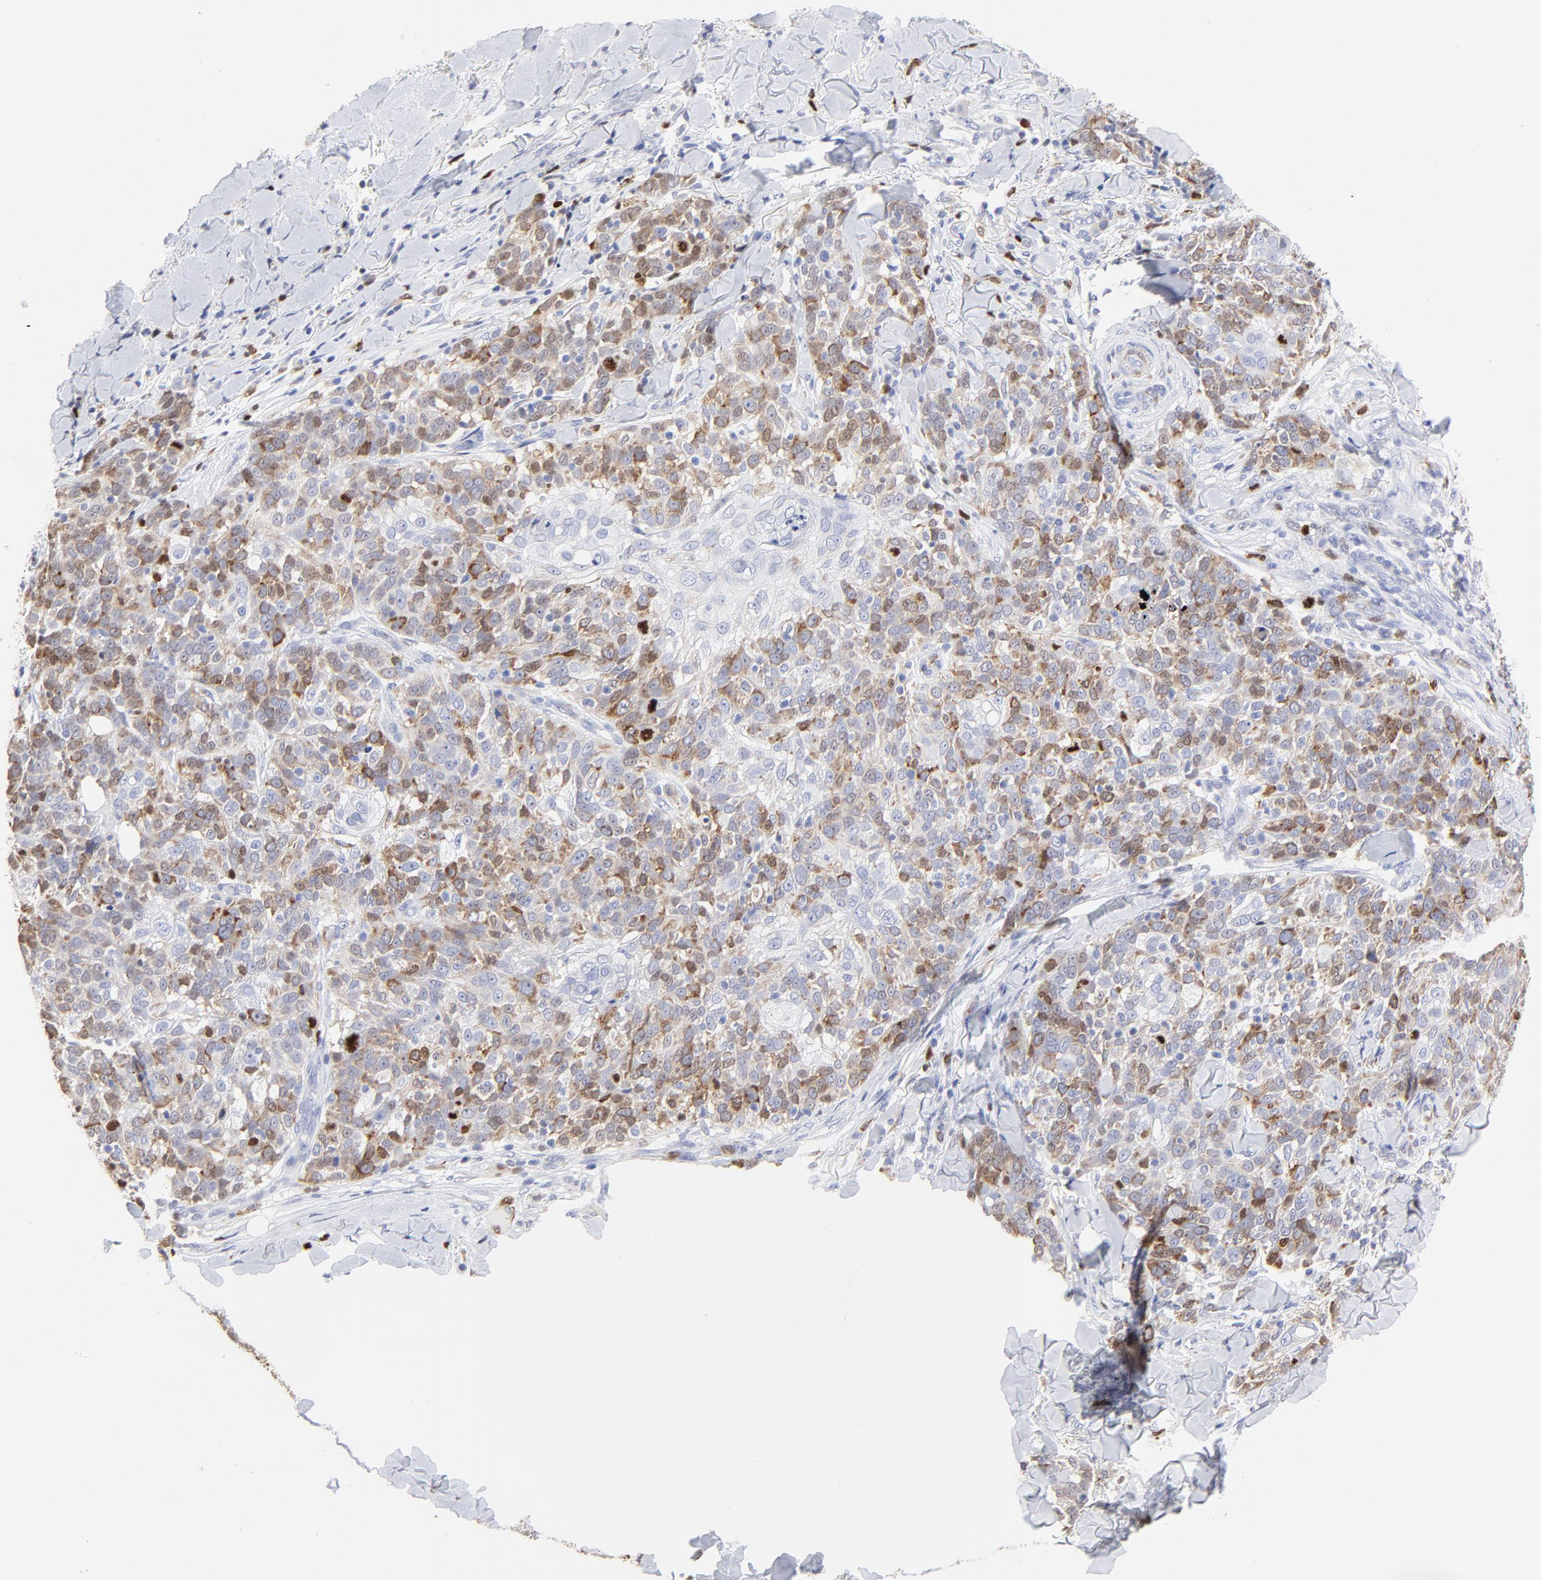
{"staining": {"intensity": "moderate", "quantity": "25%-75%", "location": "cytoplasmic/membranous"}, "tissue": "skin cancer", "cell_type": "Tumor cells", "image_type": "cancer", "snomed": [{"axis": "morphology", "description": "Normal tissue, NOS"}, {"axis": "morphology", "description": "Squamous cell carcinoma, NOS"}, {"axis": "topography", "description": "Skin"}], "caption": "Protein staining exhibits moderate cytoplasmic/membranous positivity in about 25%-75% of tumor cells in squamous cell carcinoma (skin). Using DAB (3,3'-diaminobenzidine) (brown) and hematoxylin (blue) stains, captured at high magnification using brightfield microscopy.", "gene": "NCAPH", "patient": {"sex": "female", "age": 83}}